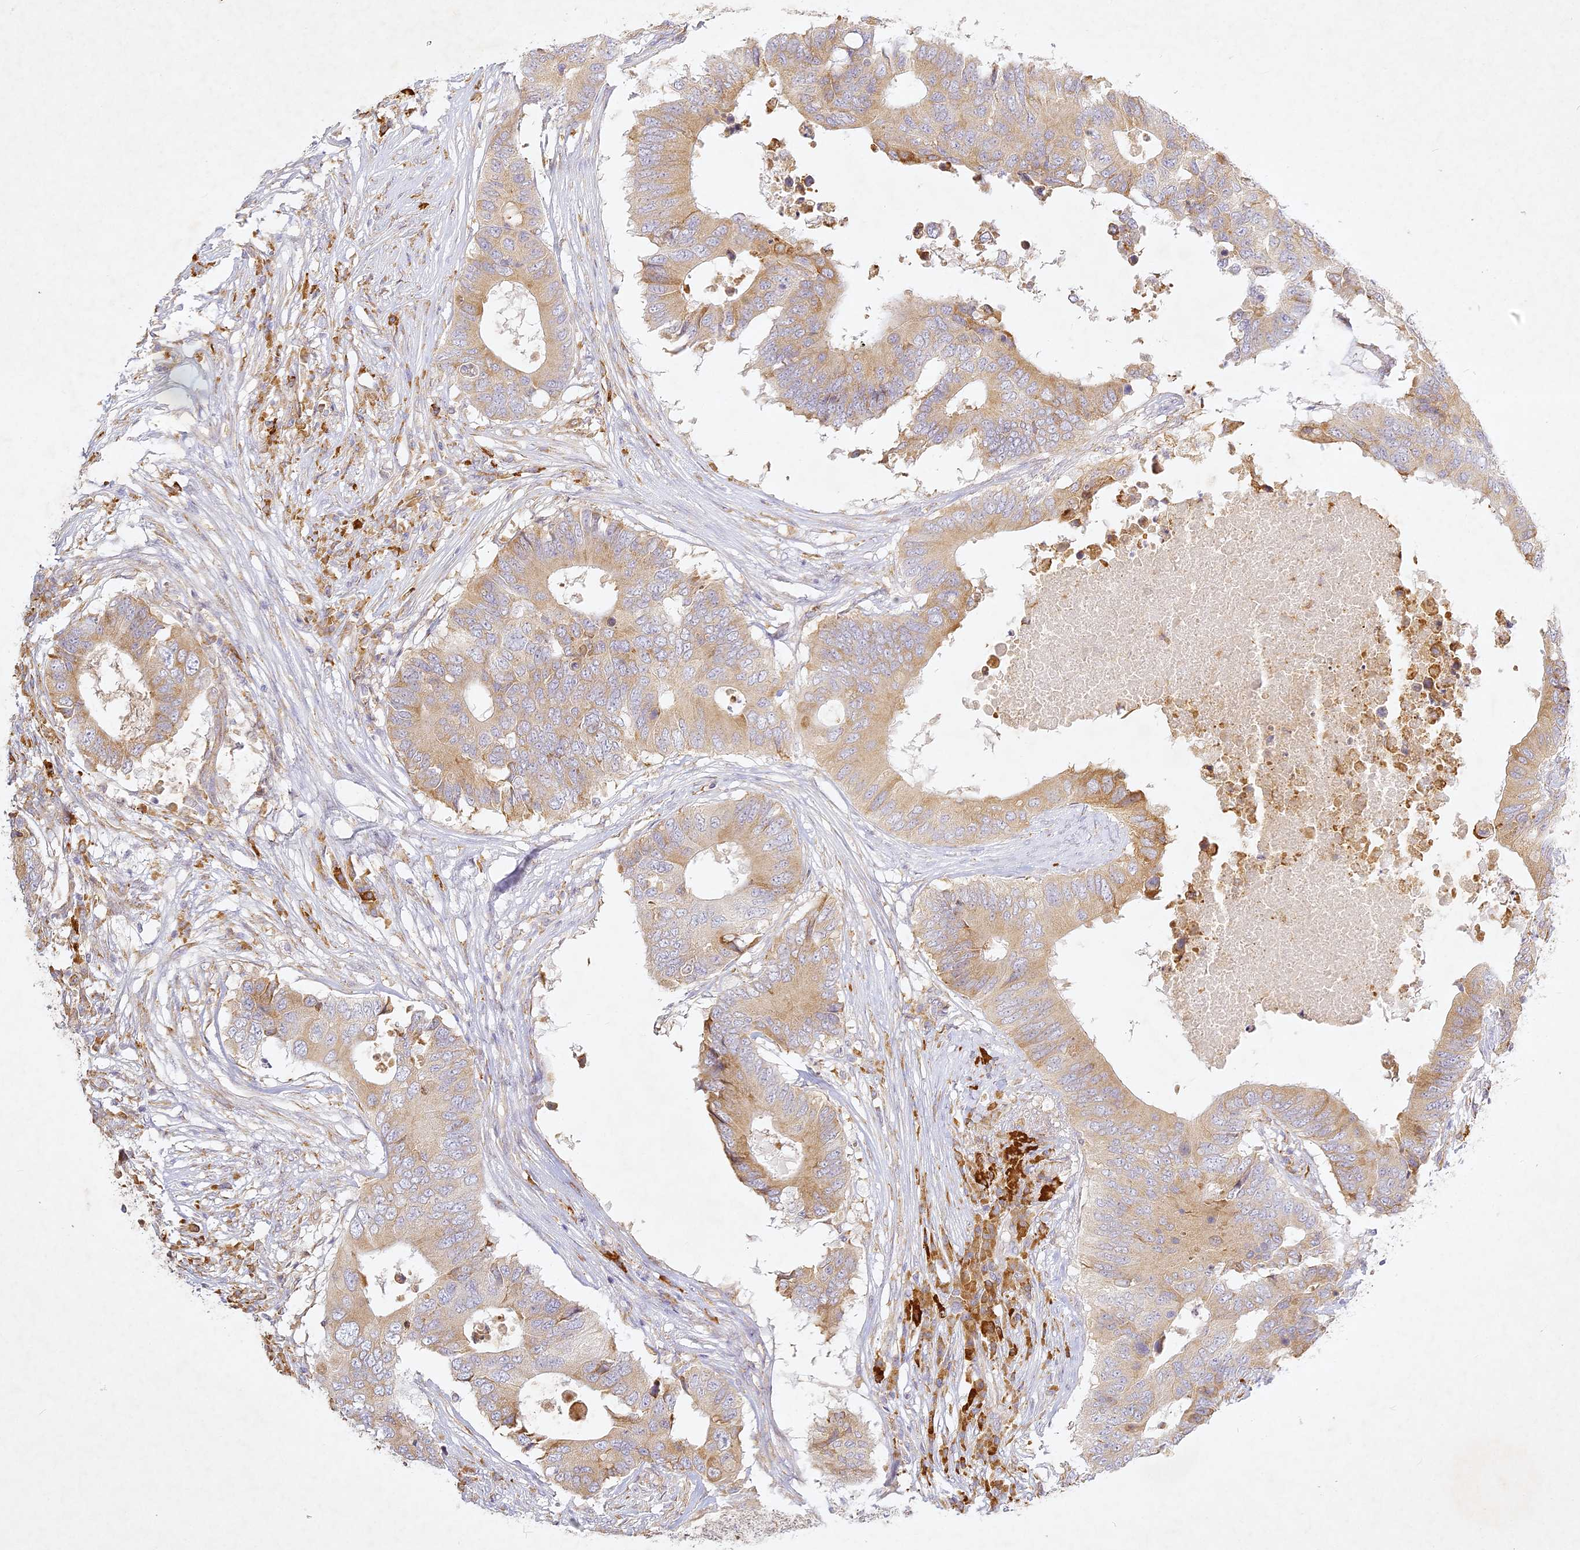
{"staining": {"intensity": "moderate", "quantity": ">75%", "location": "cytoplasmic/membranous"}, "tissue": "colorectal cancer", "cell_type": "Tumor cells", "image_type": "cancer", "snomed": [{"axis": "morphology", "description": "Adenocarcinoma, NOS"}, {"axis": "topography", "description": "Colon"}], "caption": "Tumor cells show medium levels of moderate cytoplasmic/membranous expression in approximately >75% of cells in colorectal cancer.", "gene": "SLC30A5", "patient": {"sex": "male", "age": 71}}